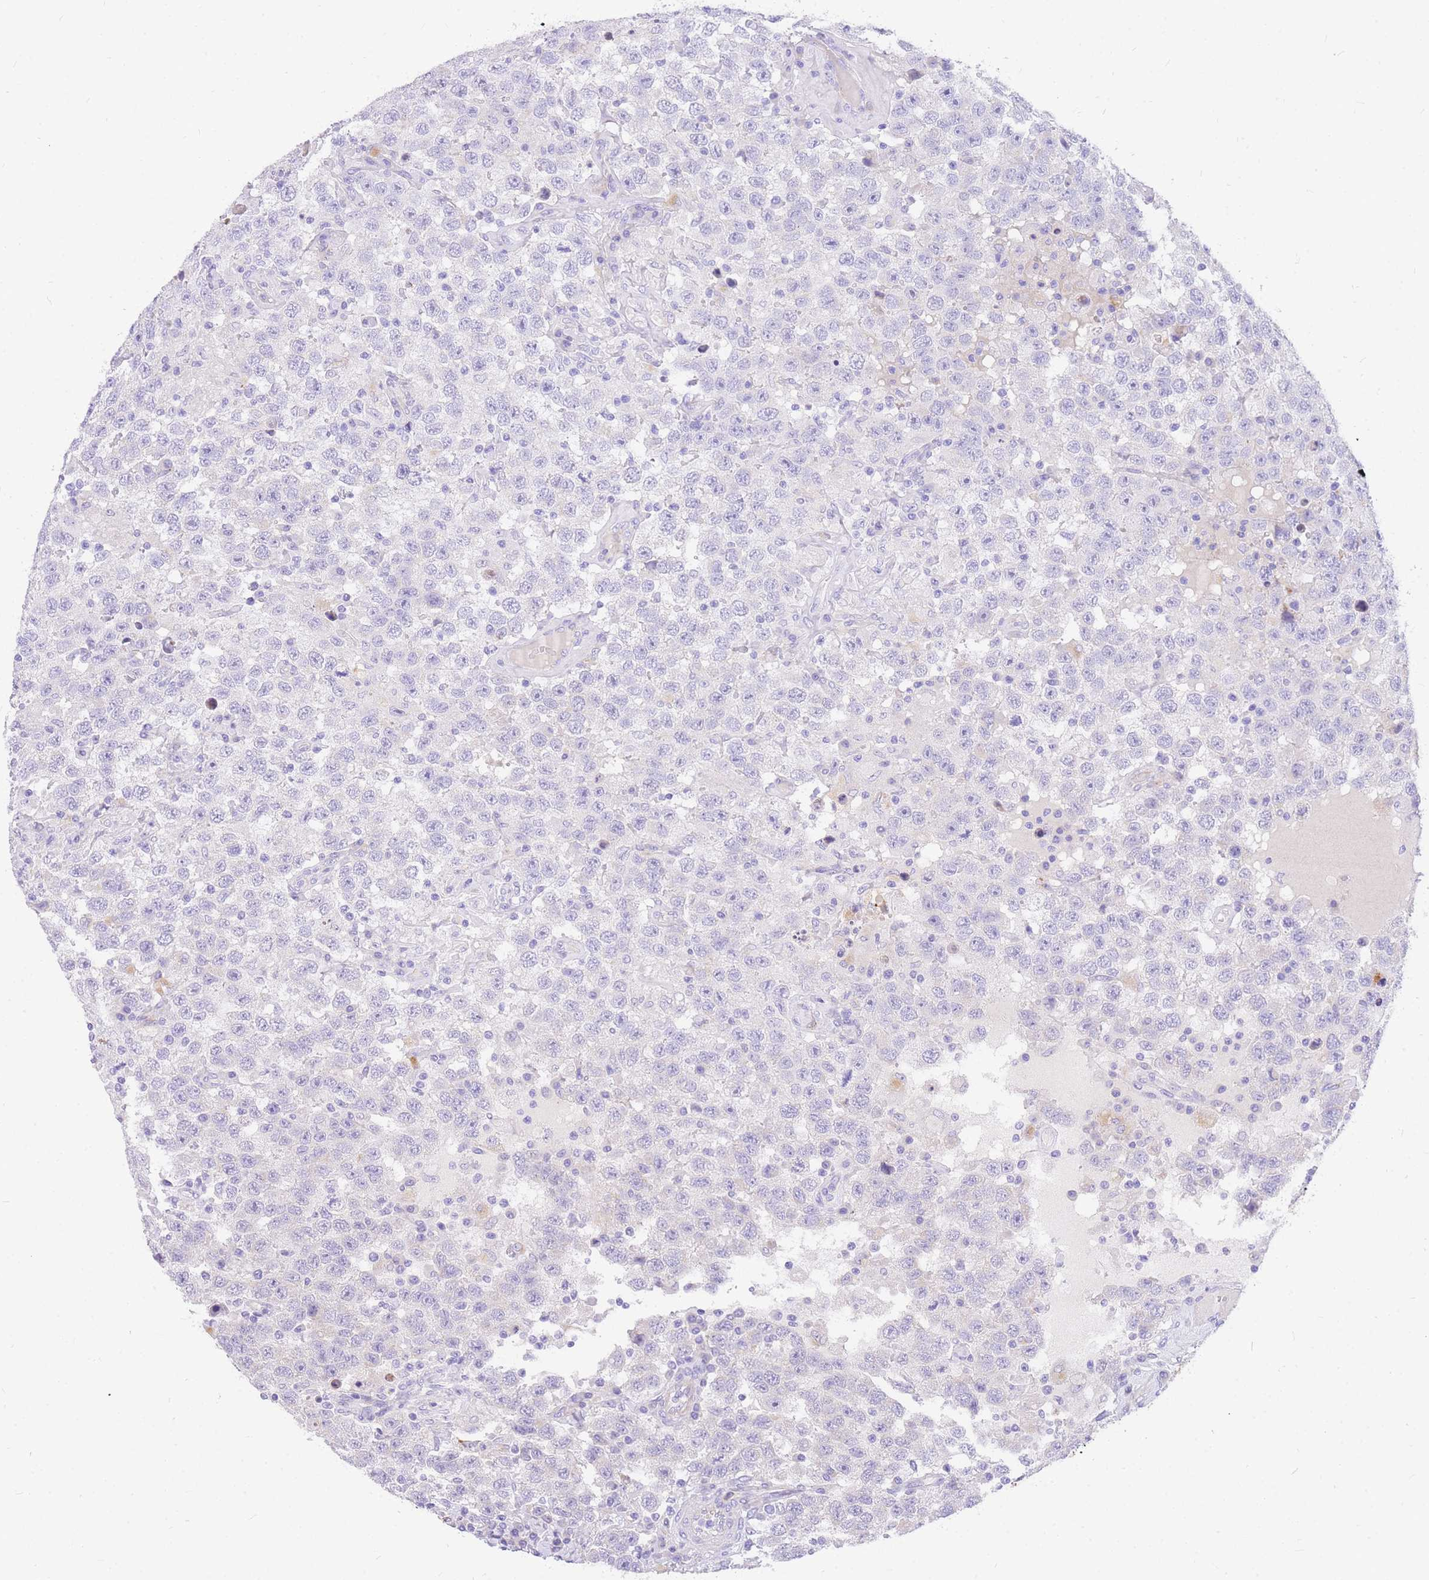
{"staining": {"intensity": "negative", "quantity": "none", "location": "none"}, "tissue": "testis cancer", "cell_type": "Tumor cells", "image_type": "cancer", "snomed": [{"axis": "morphology", "description": "Seminoma, NOS"}, {"axis": "topography", "description": "Testis"}], "caption": "The IHC micrograph has no significant expression in tumor cells of testis cancer (seminoma) tissue.", "gene": "UPK1A", "patient": {"sex": "male", "age": 41}}